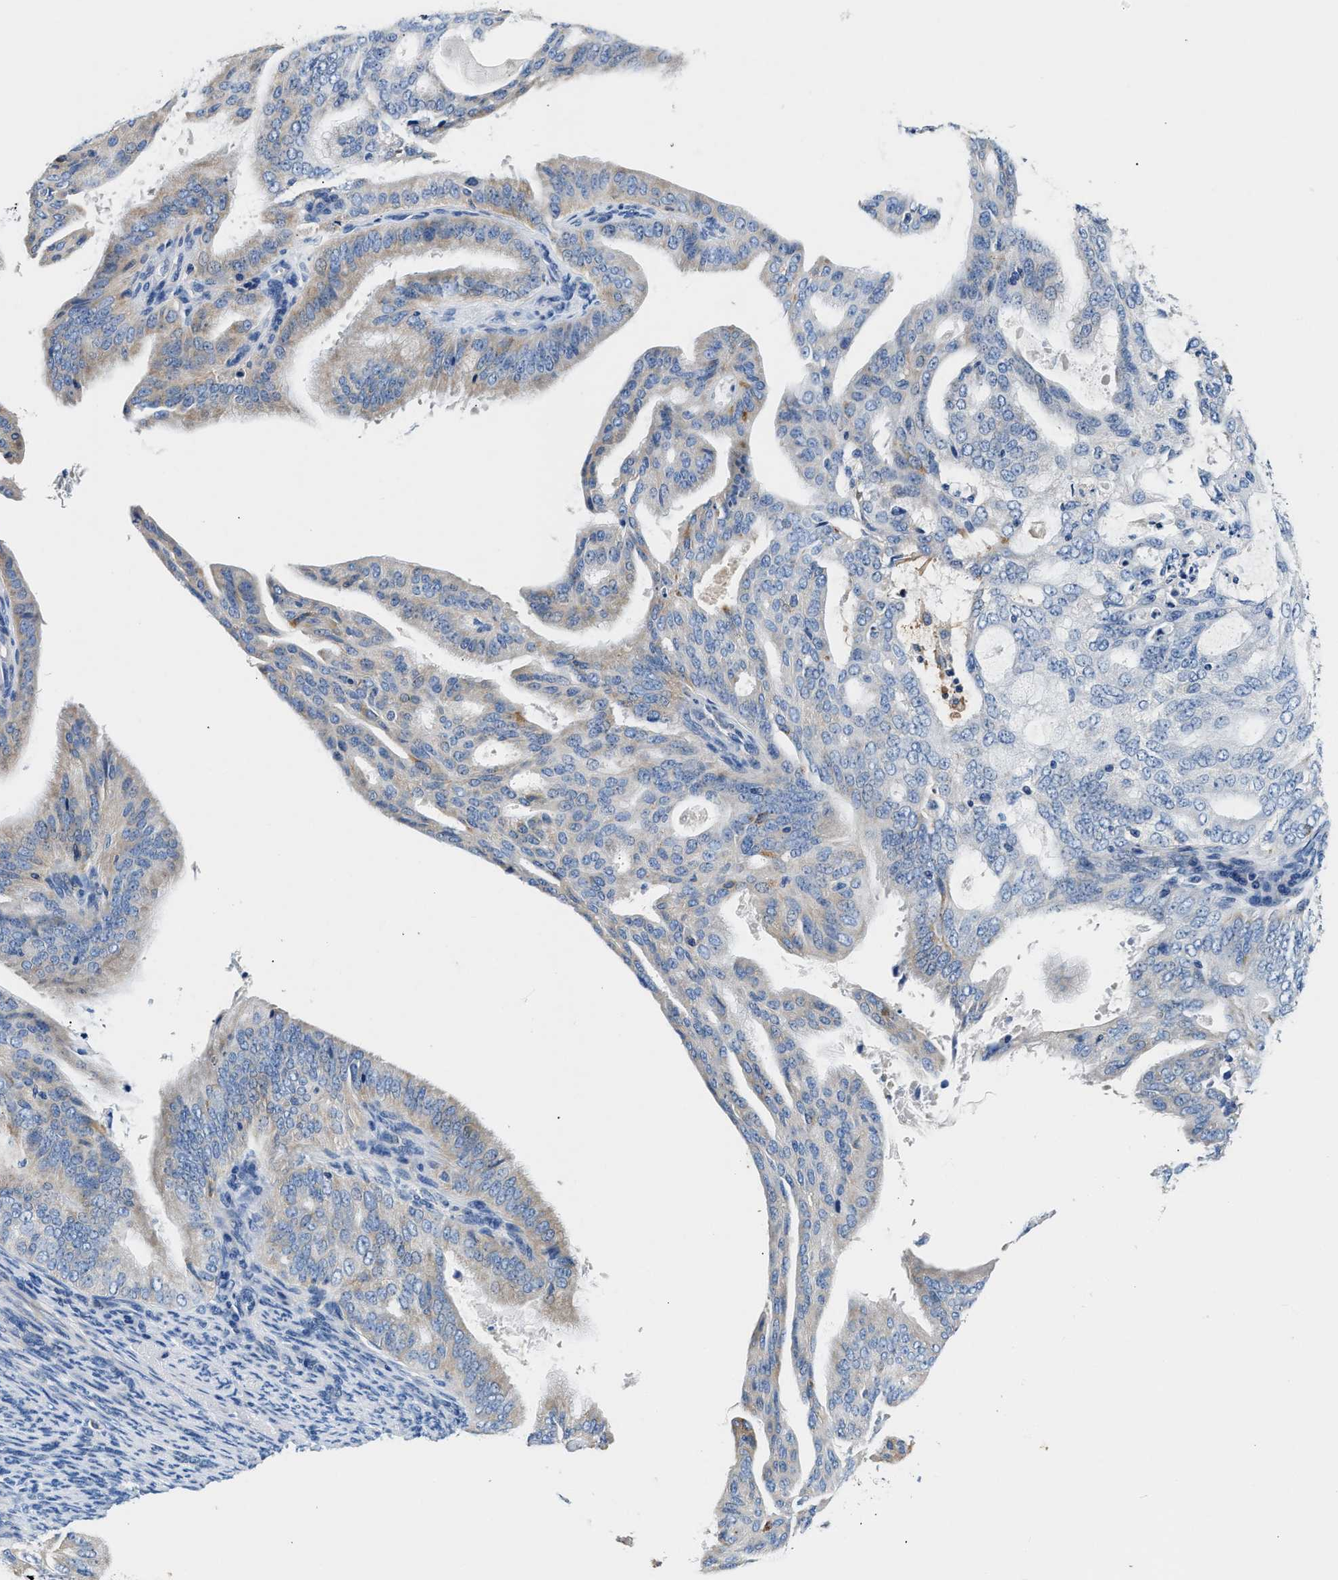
{"staining": {"intensity": "weak", "quantity": "<25%", "location": "cytoplasmic/membranous"}, "tissue": "endometrial cancer", "cell_type": "Tumor cells", "image_type": "cancer", "snomed": [{"axis": "morphology", "description": "Adenocarcinoma, NOS"}, {"axis": "topography", "description": "Endometrium"}], "caption": "Immunohistochemistry (IHC) of adenocarcinoma (endometrial) demonstrates no expression in tumor cells.", "gene": "TUT7", "patient": {"sex": "female", "age": 58}}